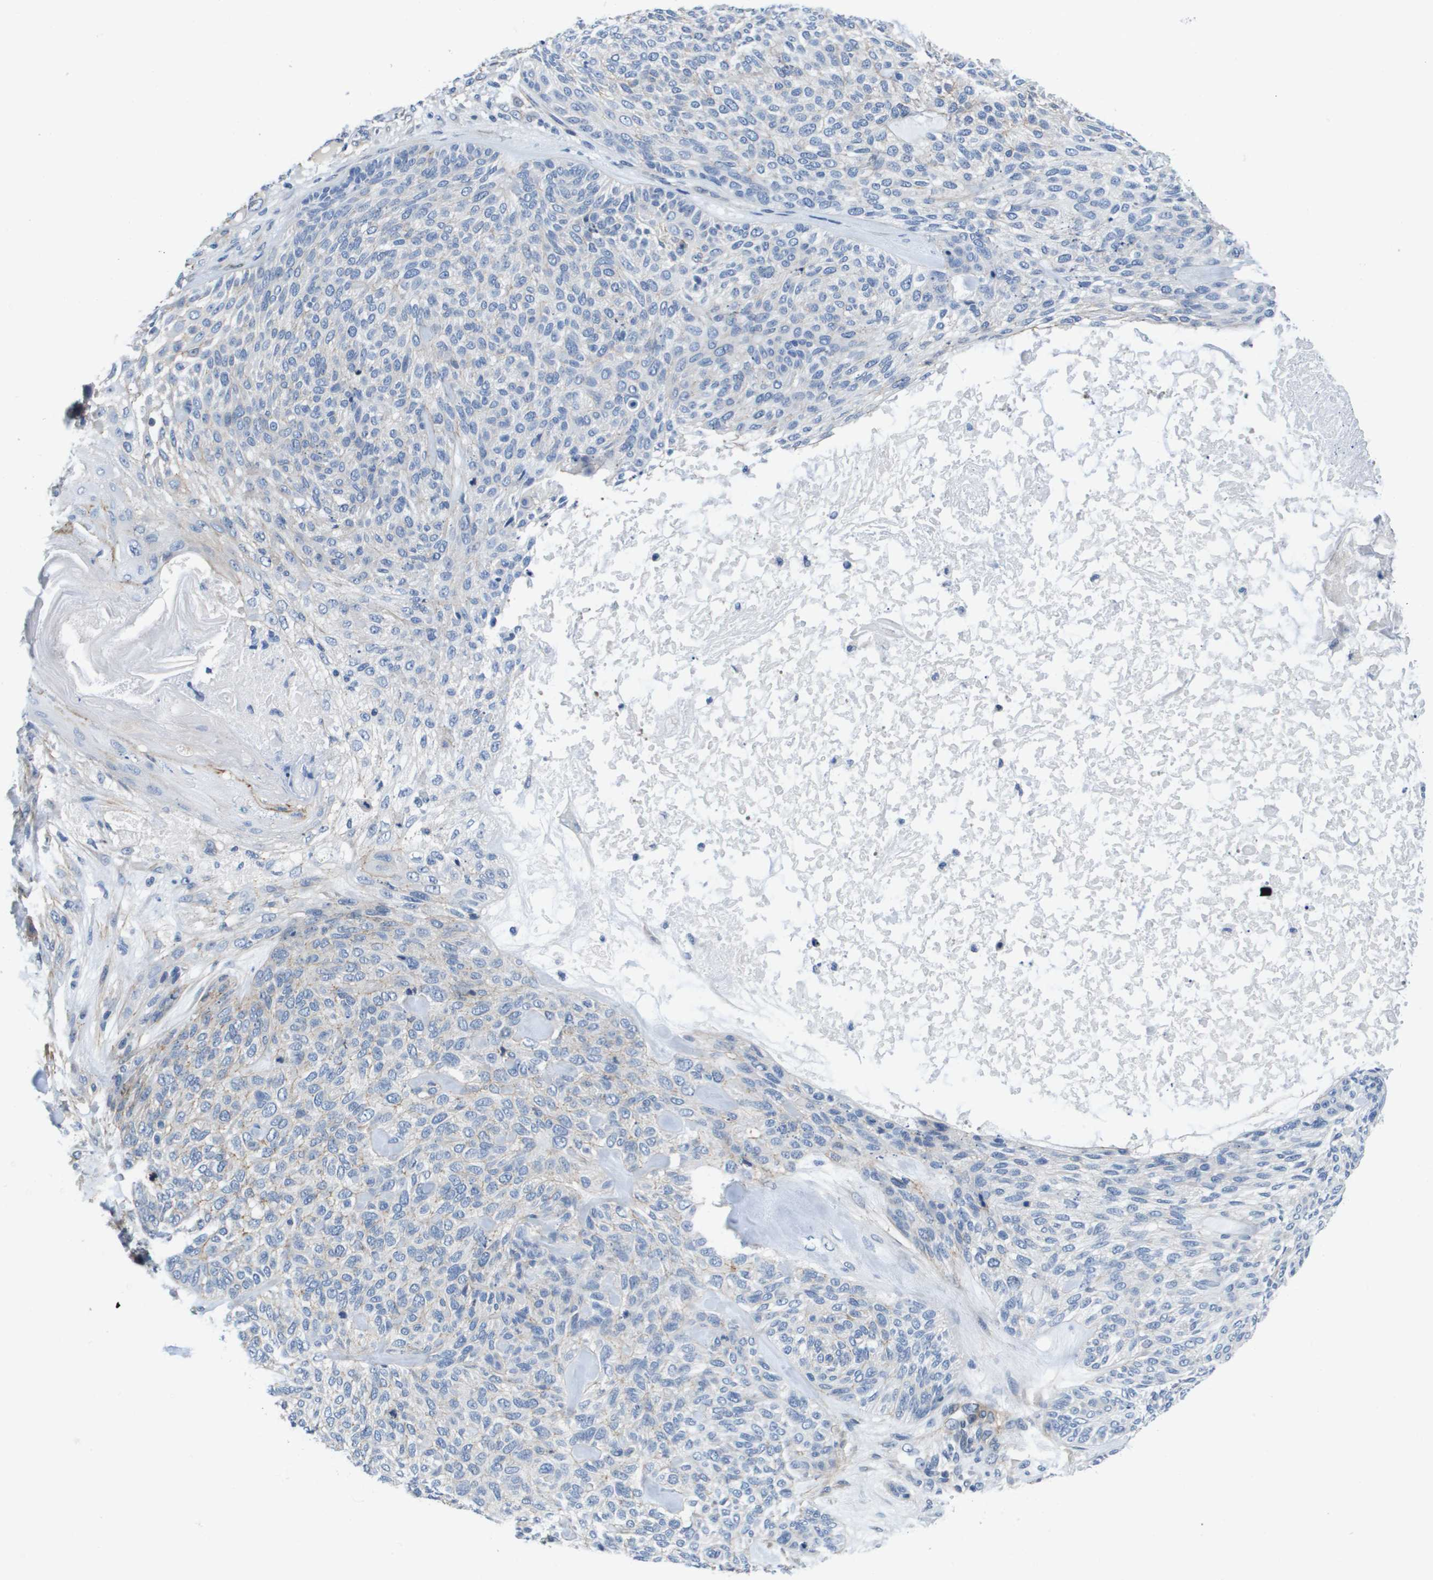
{"staining": {"intensity": "negative", "quantity": "none", "location": "none"}, "tissue": "skin cancer", "cell_type": "Tumor cells", "image_type": "cancer", "snomed": [{"axis": "morphology", "description": "Basal cell carcinoma"}, {"axis": "topography", "description": "Skin"}], "caption": "This is a photomicrograph of IHC staining of skin cancer, which shows no expression in tumor cells.", "gene": "LPP", "patient": {"sex": "male", "age": 55}}